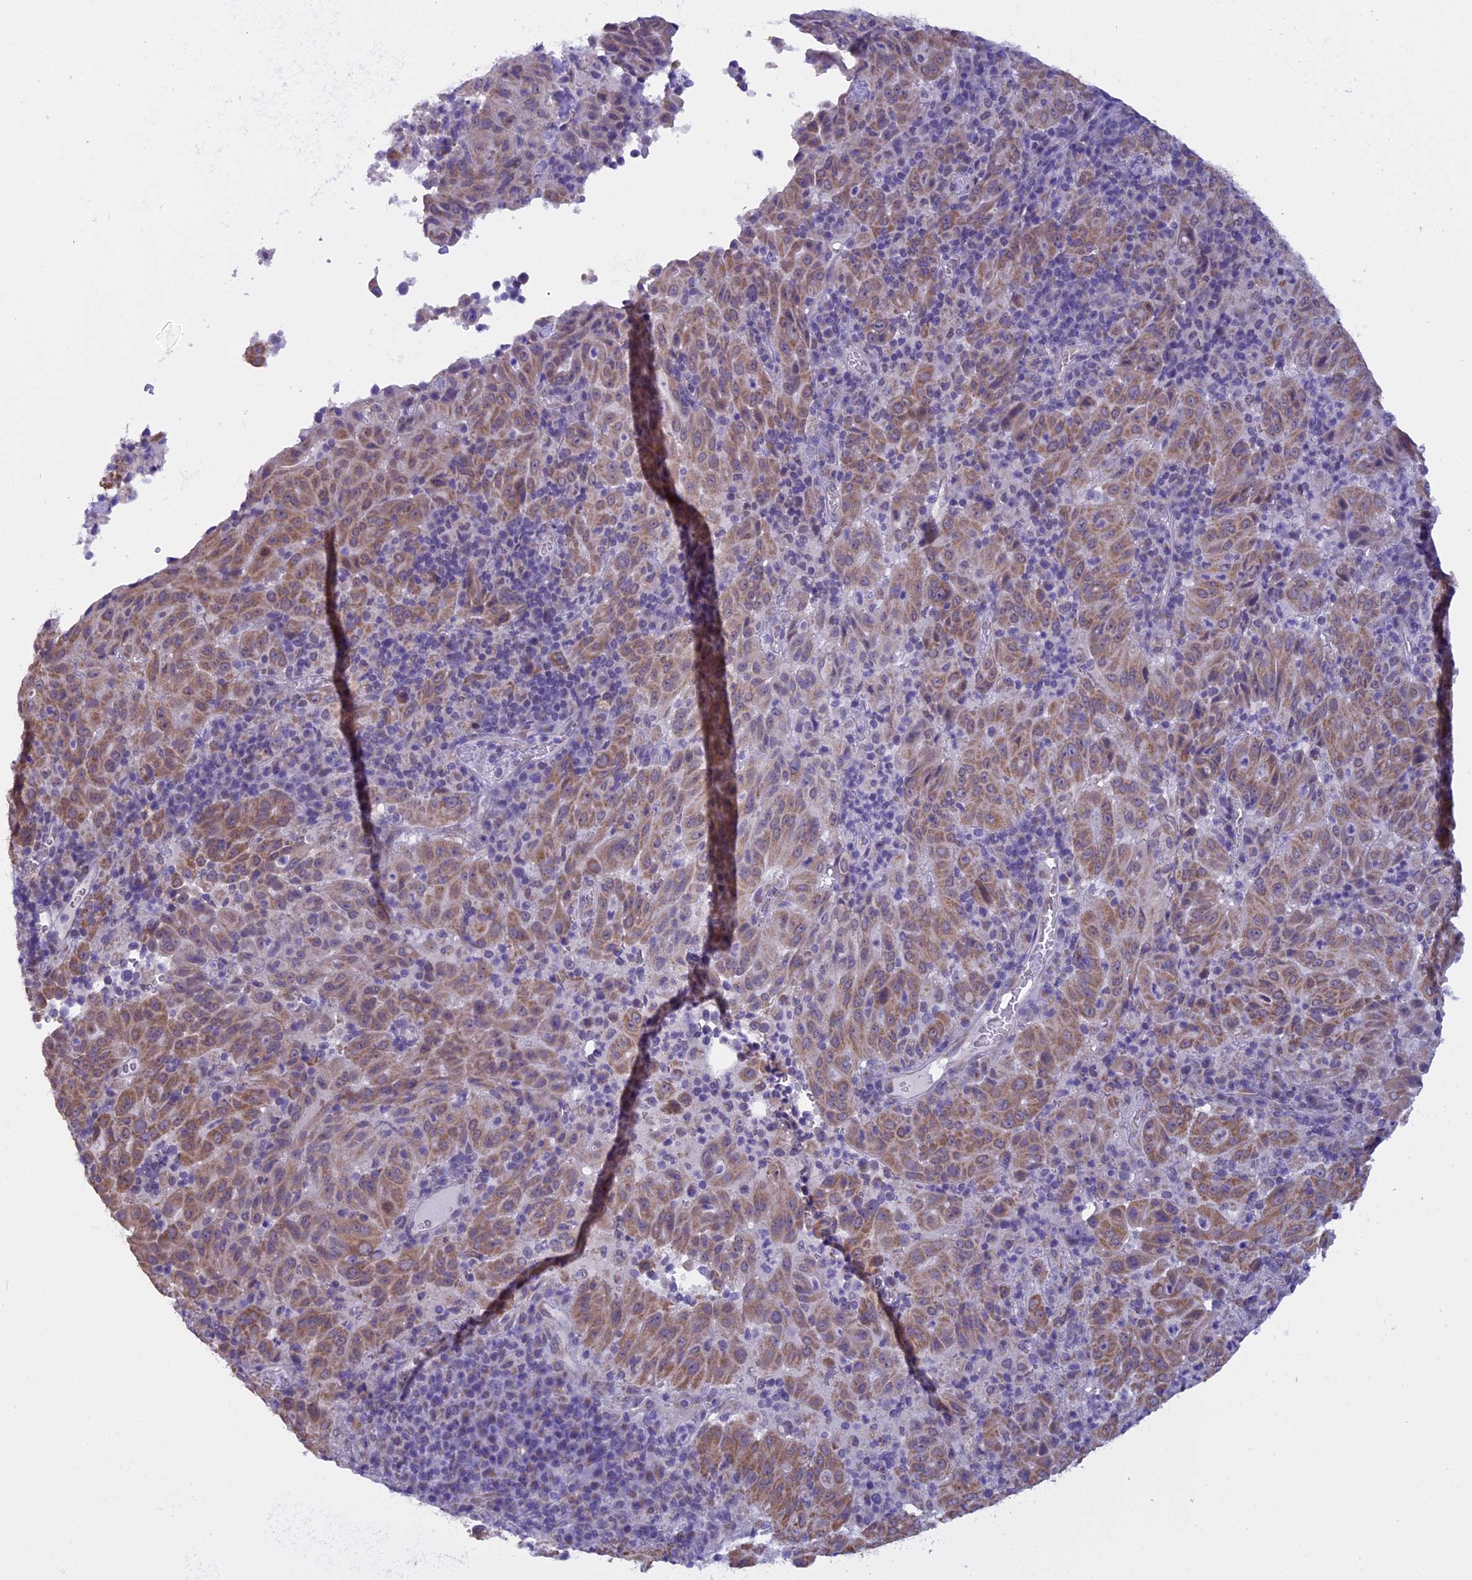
{"staining": {"intensity": "moderate", "quantity": ">75%", "location": "cytoplasmic/membranous"}, "tissue": "pancreatic cancer", "cell_type": "Tumor cells", "image_type": "cancer", "snomed": [{"axis": "morphology", "description": "Adenocarcinoma, NOS"}, {"axis": "topography", "description": "Pancreas"}], "caption": "The image demonstrates immunohistochemical staining of adenocarcinoma (pancreatic). There is moderate cytoplasmic/membranous expression is identified in approximately >75% of tumor cells.", "gene": "ZNF317", "patient": {"sex": "male", "age": 63}}